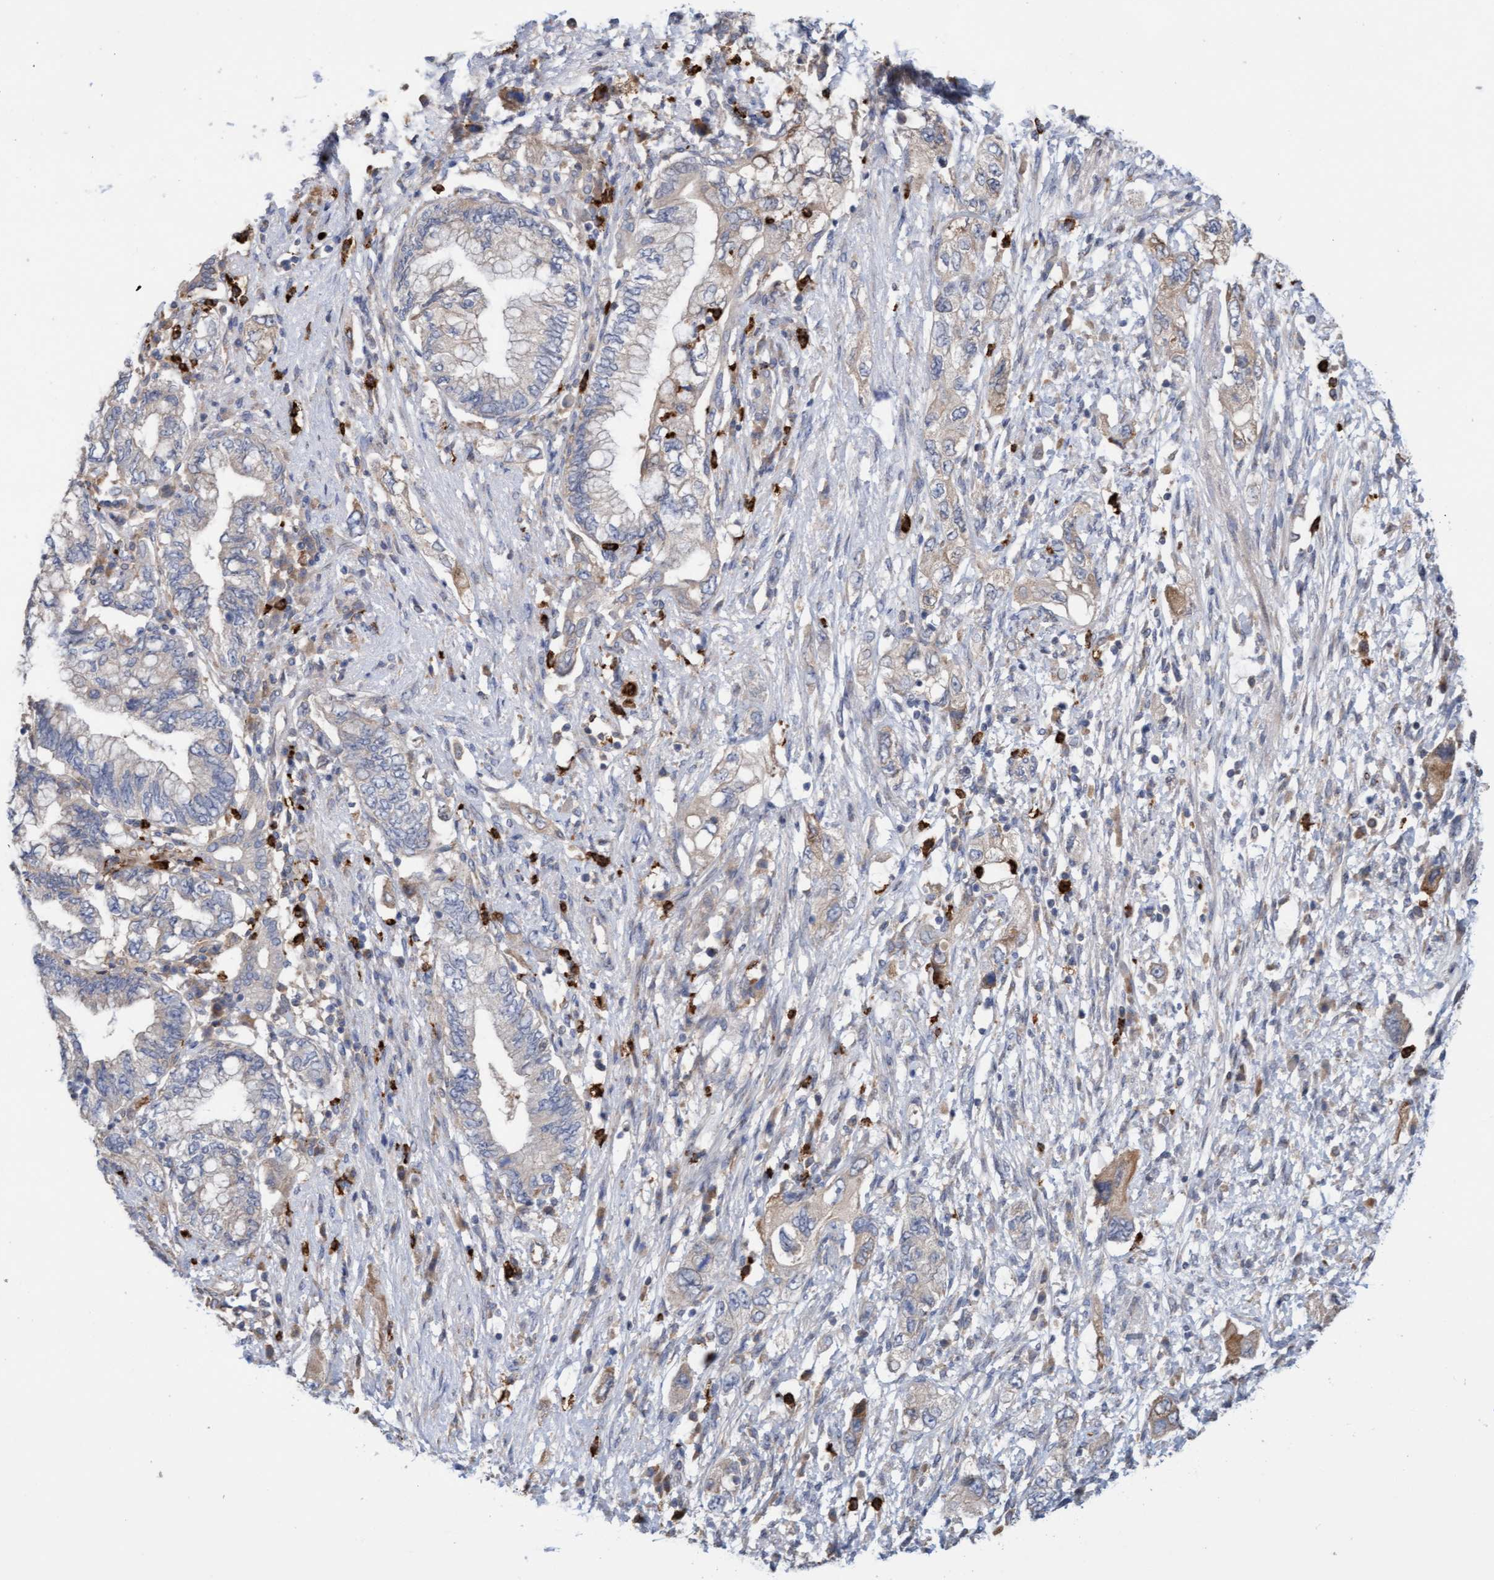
{"staining": {"intensity": "weak", "quantity": "25%-75%", "location": "cytoplasmic/membranous"}, "tissue": "pancreatic cancer", "cell_type": "Tumor cells", "image_type": "cancer", "snomed": [{"axis": "morphology", "description": "Adenocarcinoma, NOS"}, {"axis": "topography", "description": "Pancreas"}], "caption": "Immunohistochemical staining of human pancreatic cancer (adenocarcinoma) displays weak cytoplasmic/membranous protein staining in approximately 25%-75% of tumor cells.", "gene": "MMP8", "patient": {"sex": "female", "age": 73}}